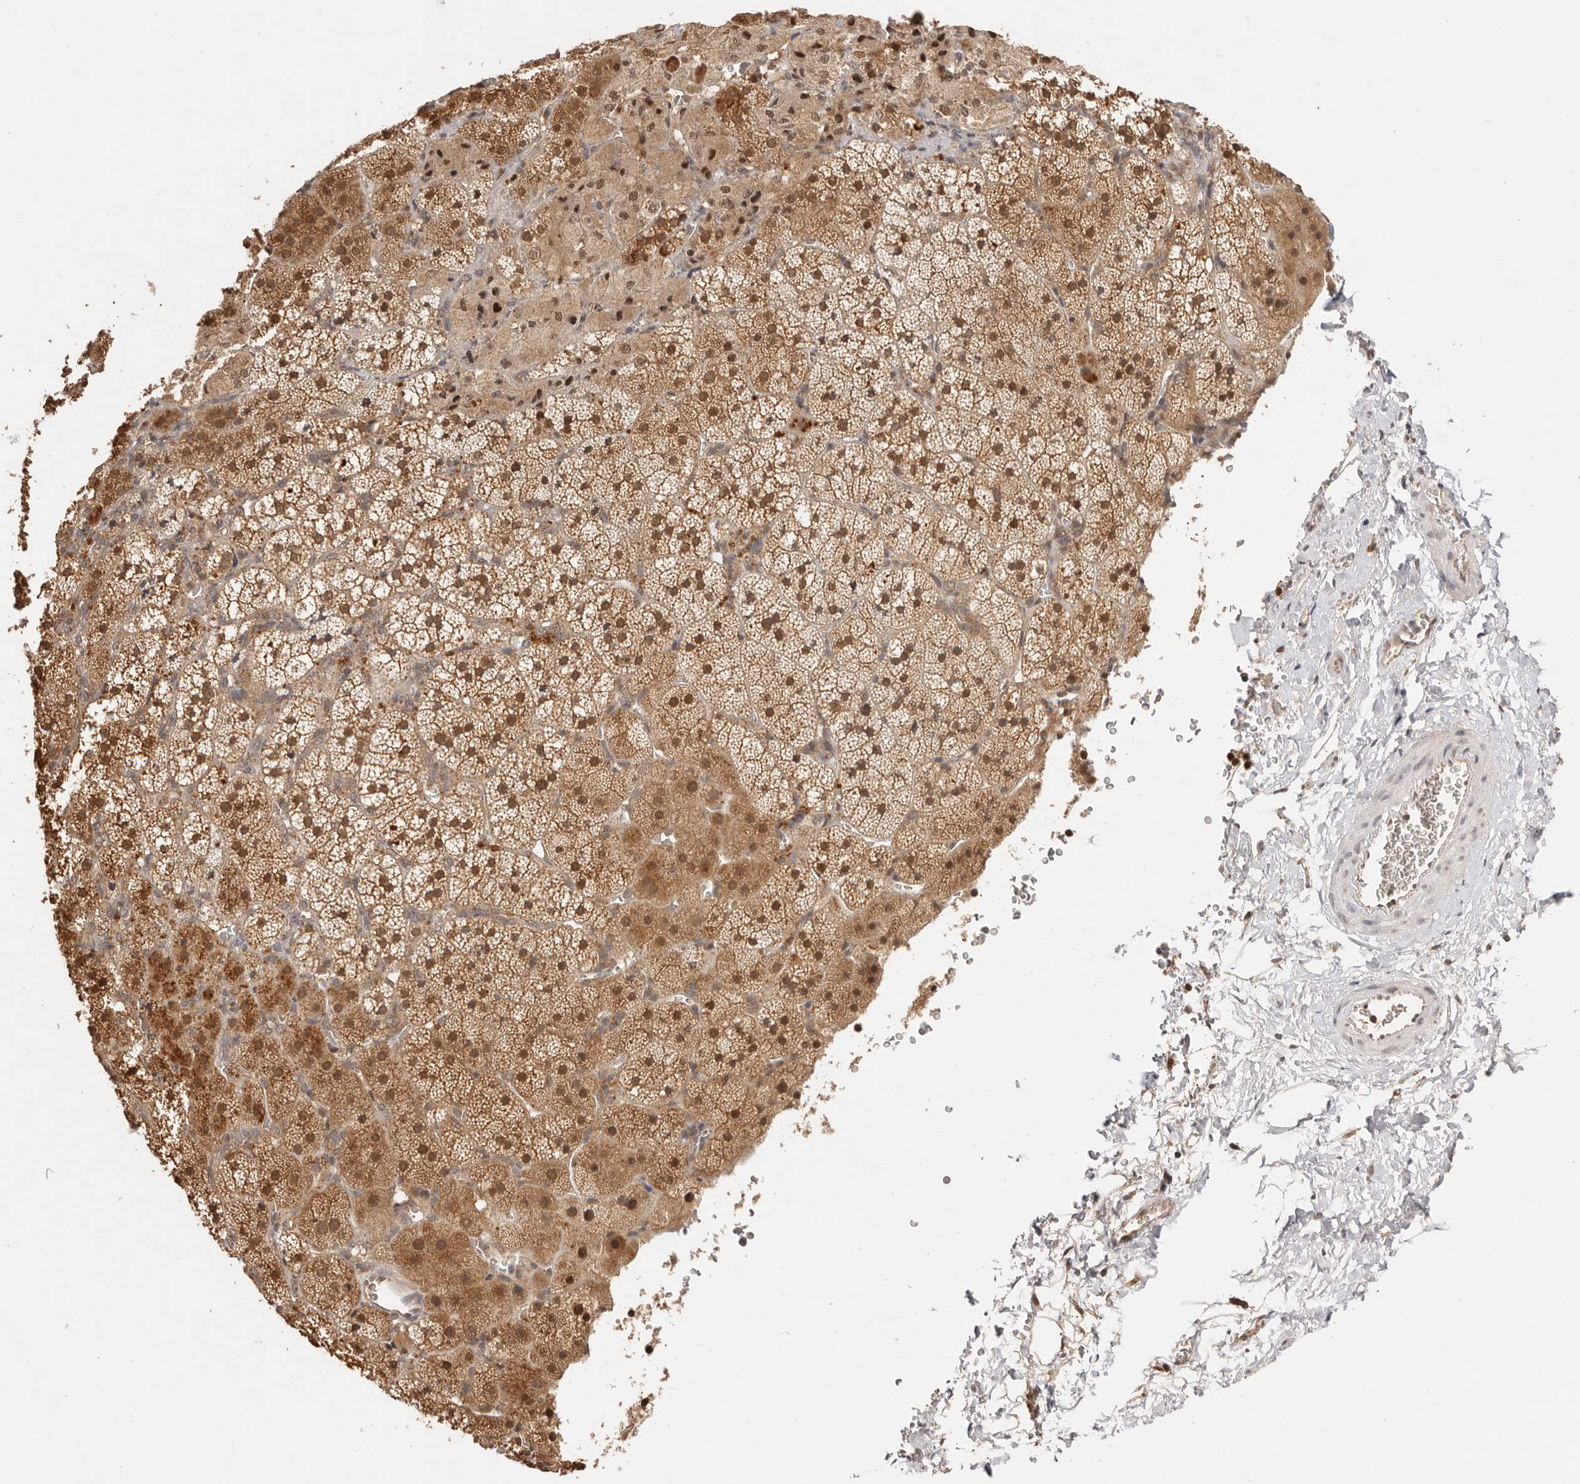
{"staining": {"intensity": "strong", "quantity": "25%-75%", "location": "cytoplasmic/membranous"}, "tissue": "adrenal gland", "cell_type": "Glandular cells", "image_type": "normal", "snomed": [{"axis": "morphology", "description": "Normal tissue, NOS"}, {"axis": "topography", "description": "Adrenal gland"}], "caption": "Brown immunohistochemical staining in normal human adrenal gland exhibits strong cytoplasmic/membranous expression in approximately 25%-75% of glandular cells.", "gene": "PSMA5", "patient": {"sex": "female", "age": 44}}